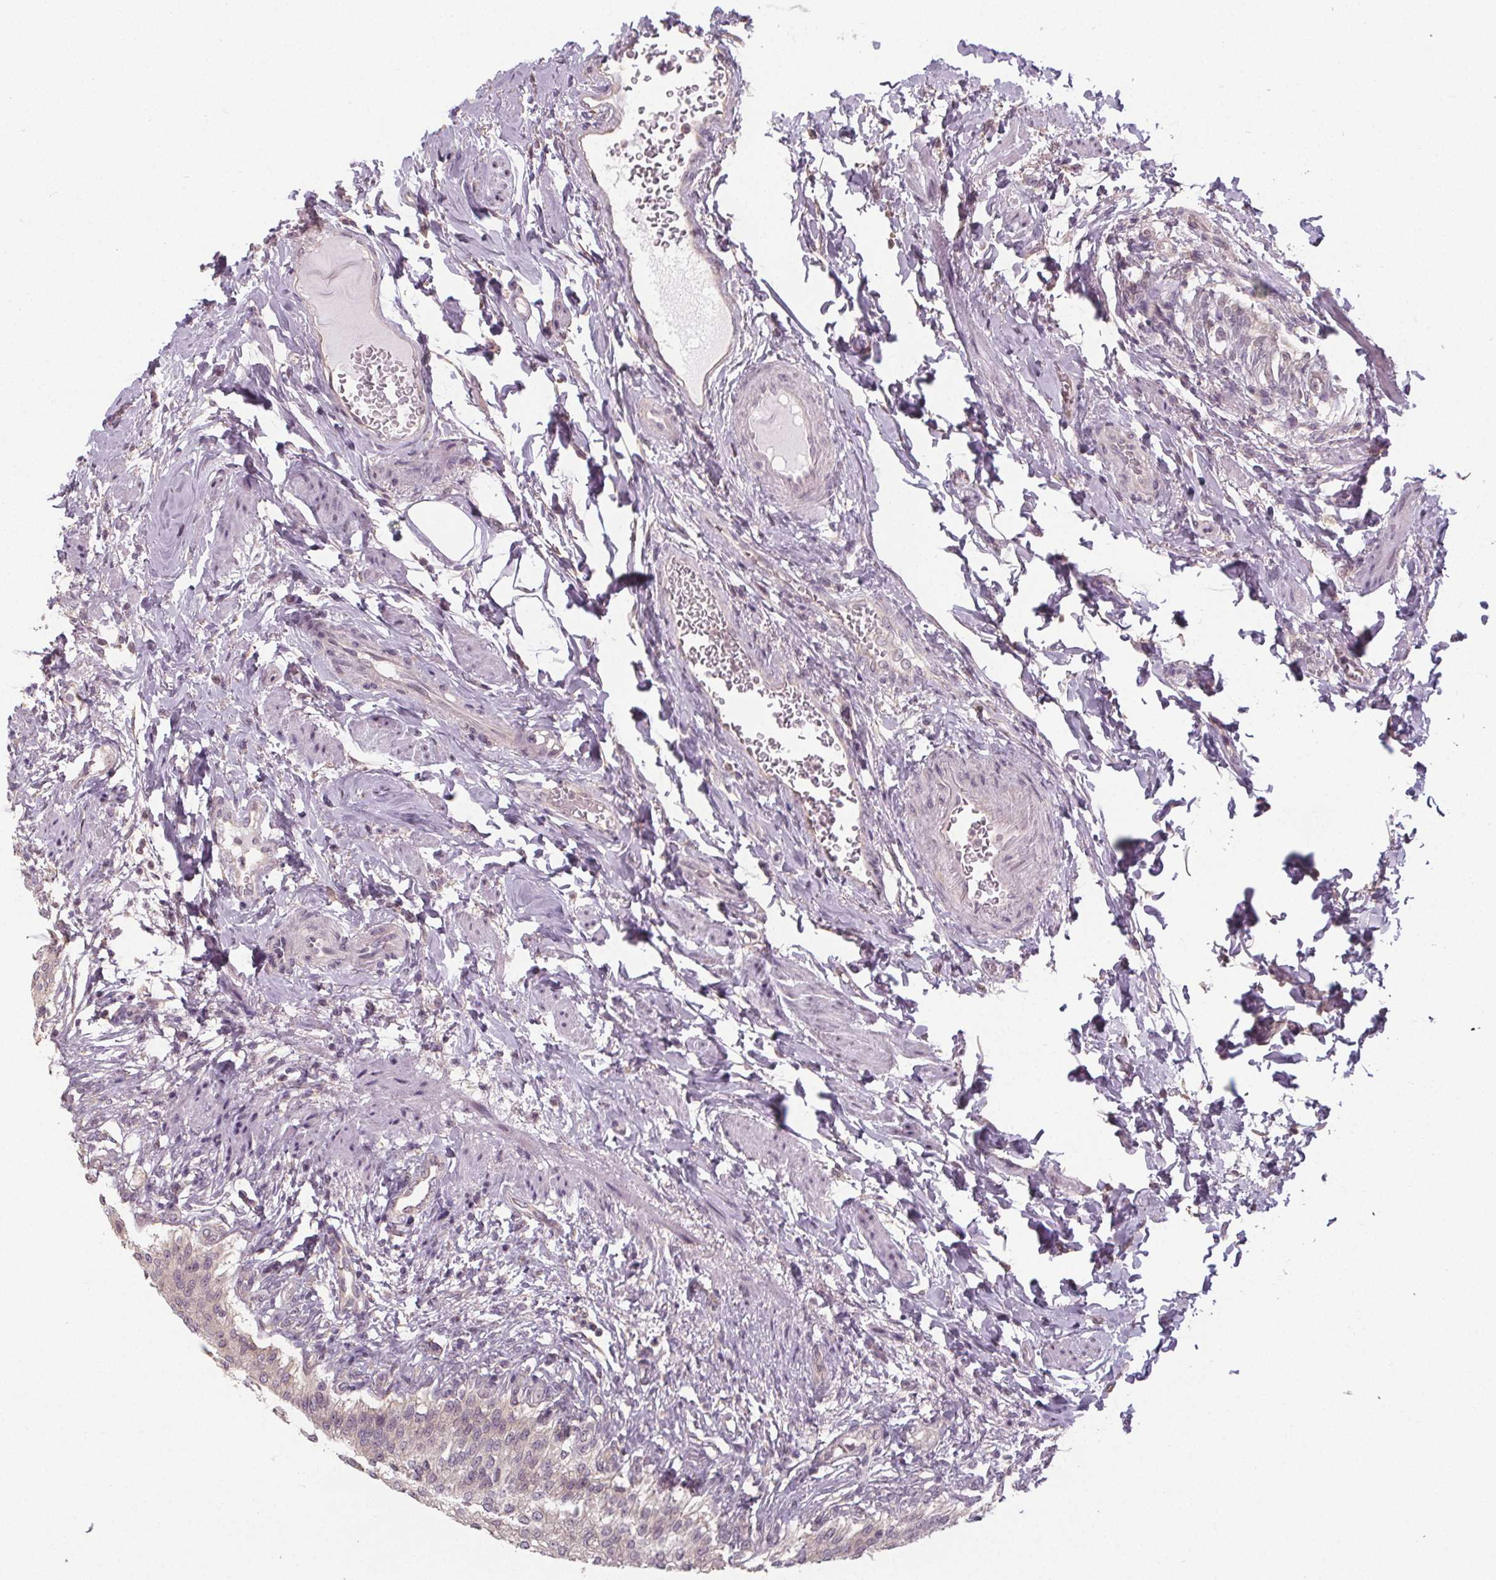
{"staining": {"intensity": "negative", "quantity": "none", "location": "none"}, "tissue": "urinary bladder", "cell_type": "Urothelial cells", "image_type": "normal", "snomed": [{"axis": "morphology", "description": "Normal tissue, NOS"}, {"axis": "topography", "description": "Urinary bladder"}, {"axis": "topography", "description": "Peripheral nerve tissue"}], "caption": "IHC histopathology image of benign urinary bladder: urinary bladder stained with DAB shows no significant protein staining in urothelial cells. The staining is performed using DAB (3,3'-diaminobenzidine) brown chromogen with nuclei counter-stained in using hematoxylin.", "gene": "SLC26A2", "patient": {"sex": "female", "age": 60}}